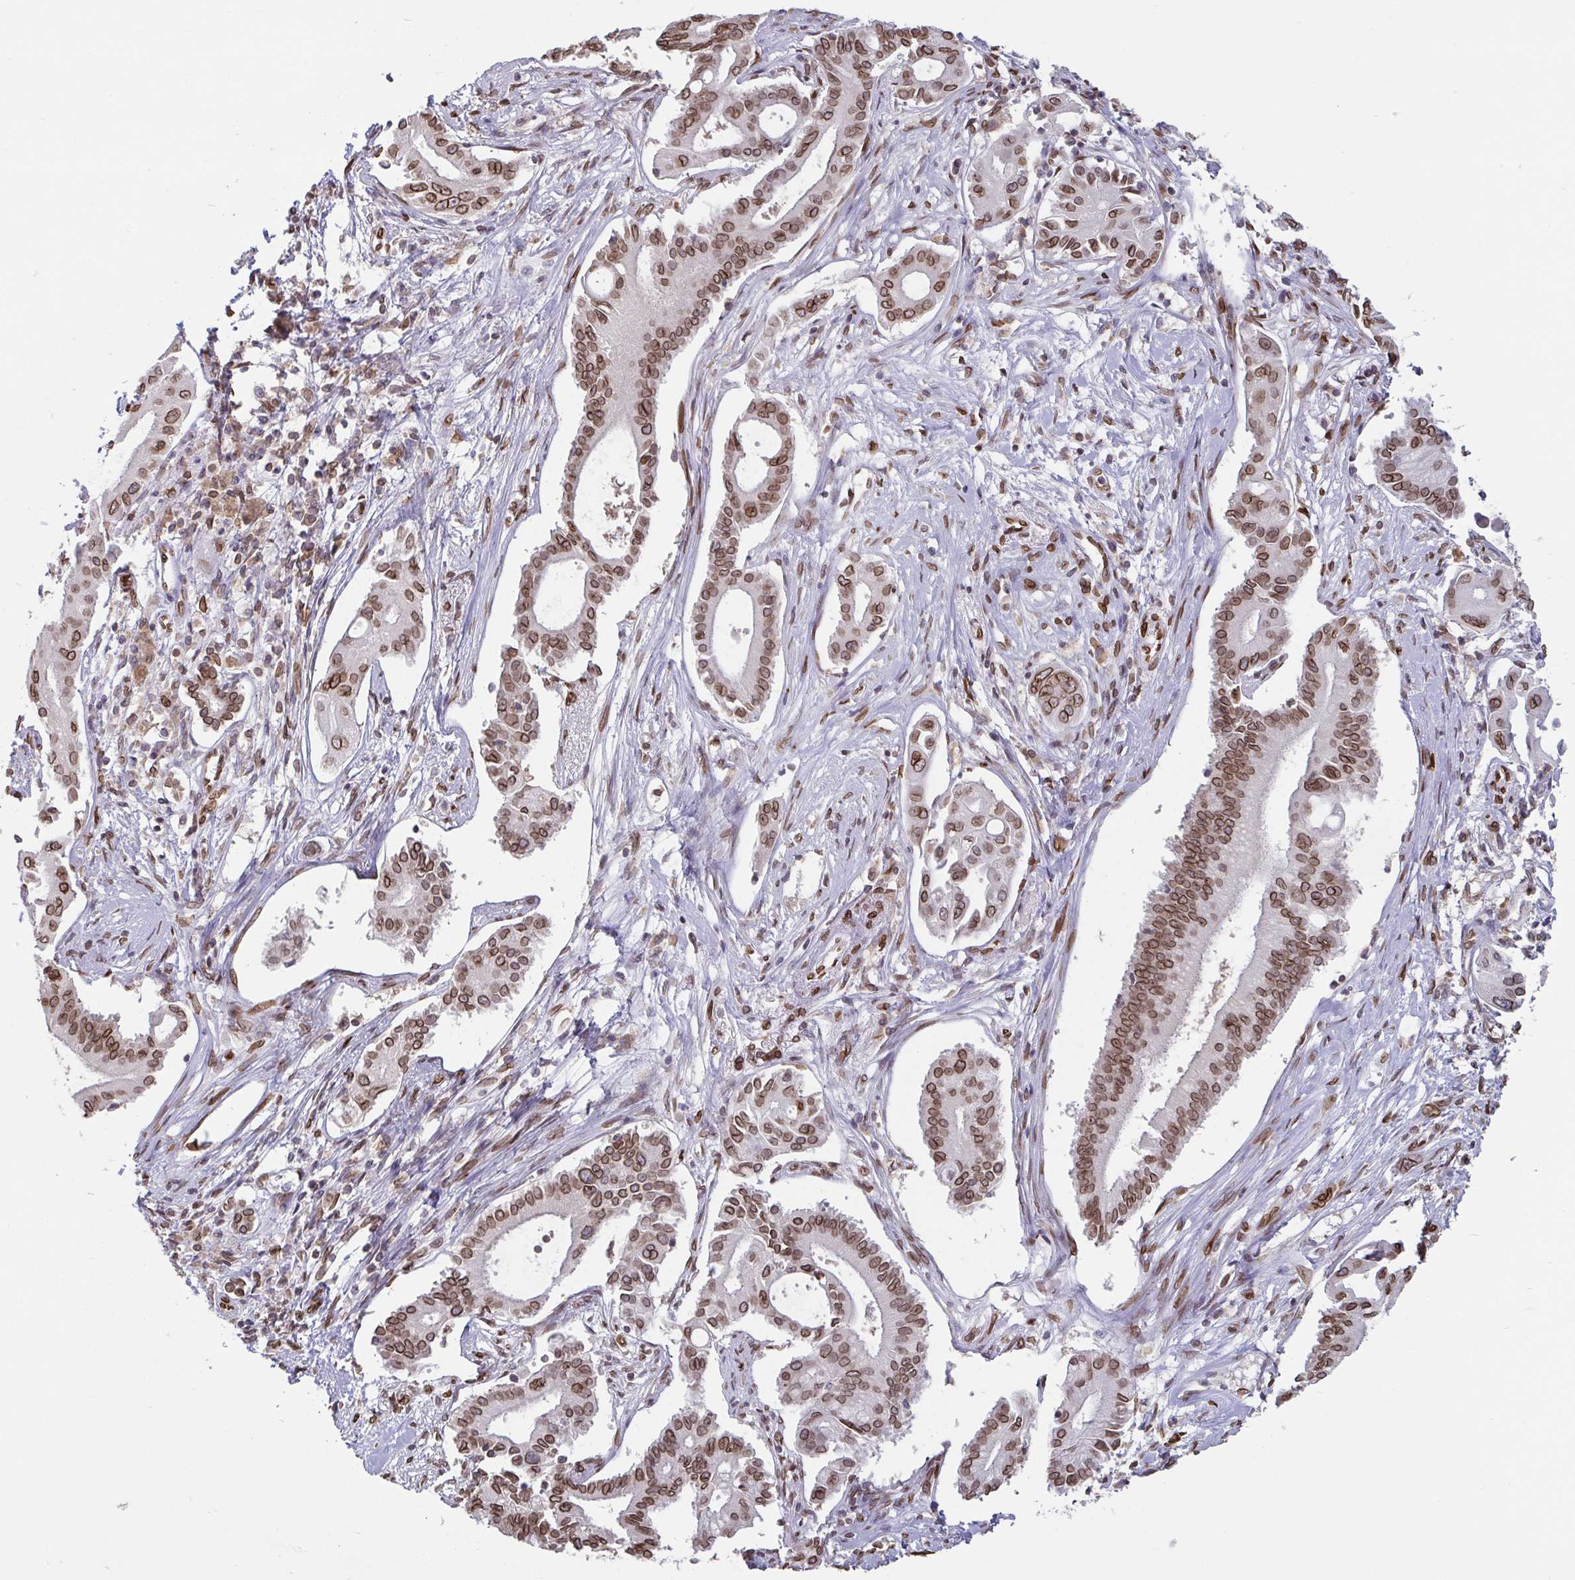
{"staining": {"intensity": "moderate", "quantity": ">75%", "location": "cytoplasmic/membranous,nuclear"}, "tissue": "pancreatic cancer", "cell_type": "Tumor cells", "image_type": "cancer", "snomed": [{"axis": "morphology", "description": "Adenocarcinoma, NOS"}, {"axis": "topography", "description": "Pancreas"}], "caption": "This is an image of immunohistochemistry staining of pancreatic adenocarcinoma, which shows moderate staining in the cytoplasmic/membranous and nuclear of tumor cells.", "gene": "EMD", "patient": {"sex": "female", "age": 68}}